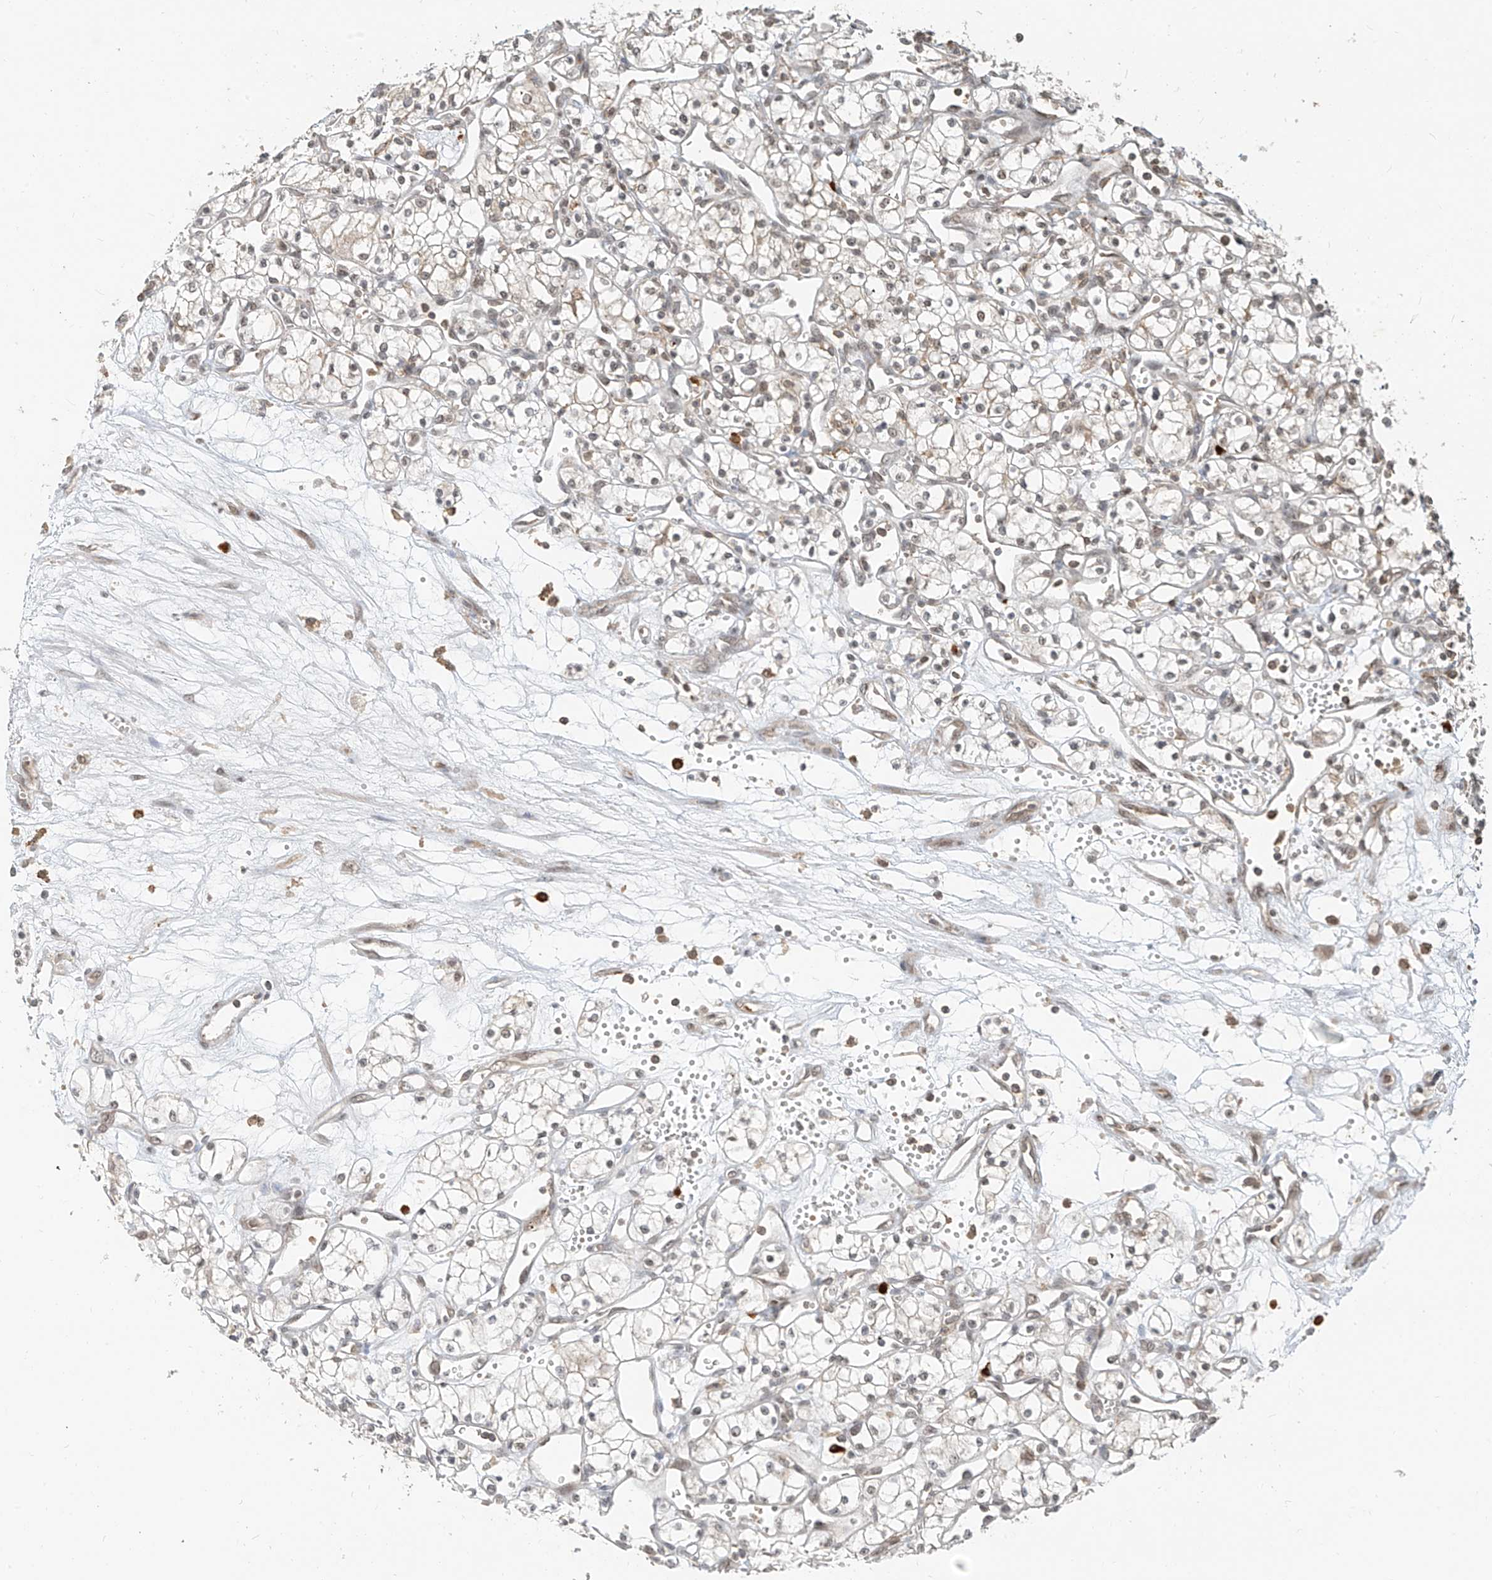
{"staining": {"intensity": "weak", "quantity": ">75%", "location": "nuclear"}, "tissue": "renal cancer", "cell_type": "Tumor cells", "image_type": "cancer", "snomed": [{"axis": "morphology", "description": "Adenocarcinoma, NOS"}, {"axis": "topography", "description": "Kidney"}], "caption": "Adenocarcinoma (renal) tissue displays weak nuclear positivity in approximately >75% of tumor cells, visualized by immunohistochemistry. (Brightfield microscopy of DAB IHC at high magnification).", "gene": "ZMYM2", "patient": {"sex": "male", "age": 59}}